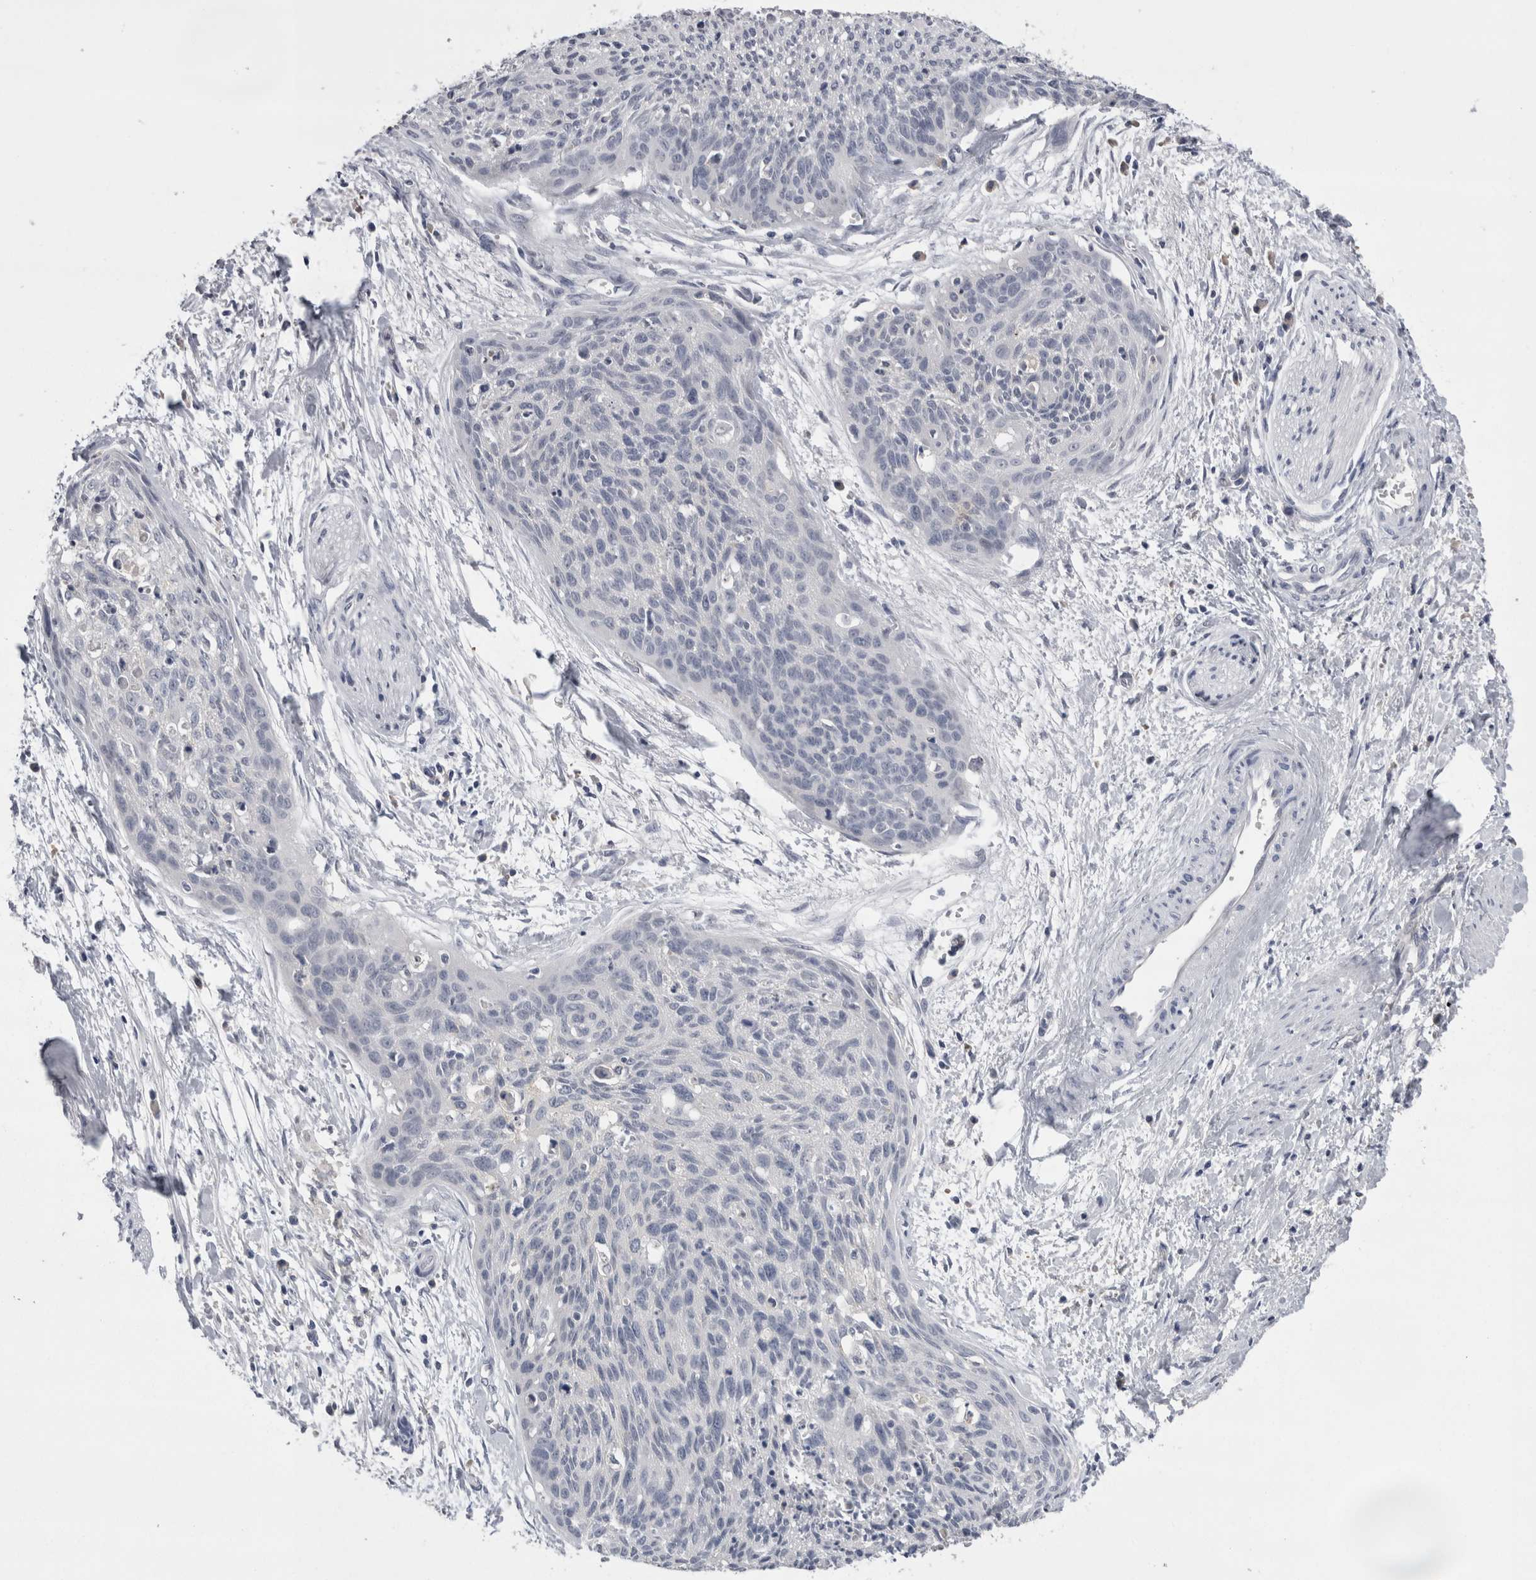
{"staining": {"intensity": "negative", "quantity": "none", "location": "none"}, "tissue": "cervical cancer", "cell_type": "Tumor cells", "image_type": "cancer", "snomed": [{"axis": "morphology", "description": "Squamous cell carcinoma, NOS"}, {"axis": "topography", "description": "Cervix"}], "caption": "Immunohistochemical staining of human cervical cancer (squamous cell carcinoma) shows no significant positivity in tumor cells.", "gene": "REG1A", "patient": {"sex": "female", "age": 55}}